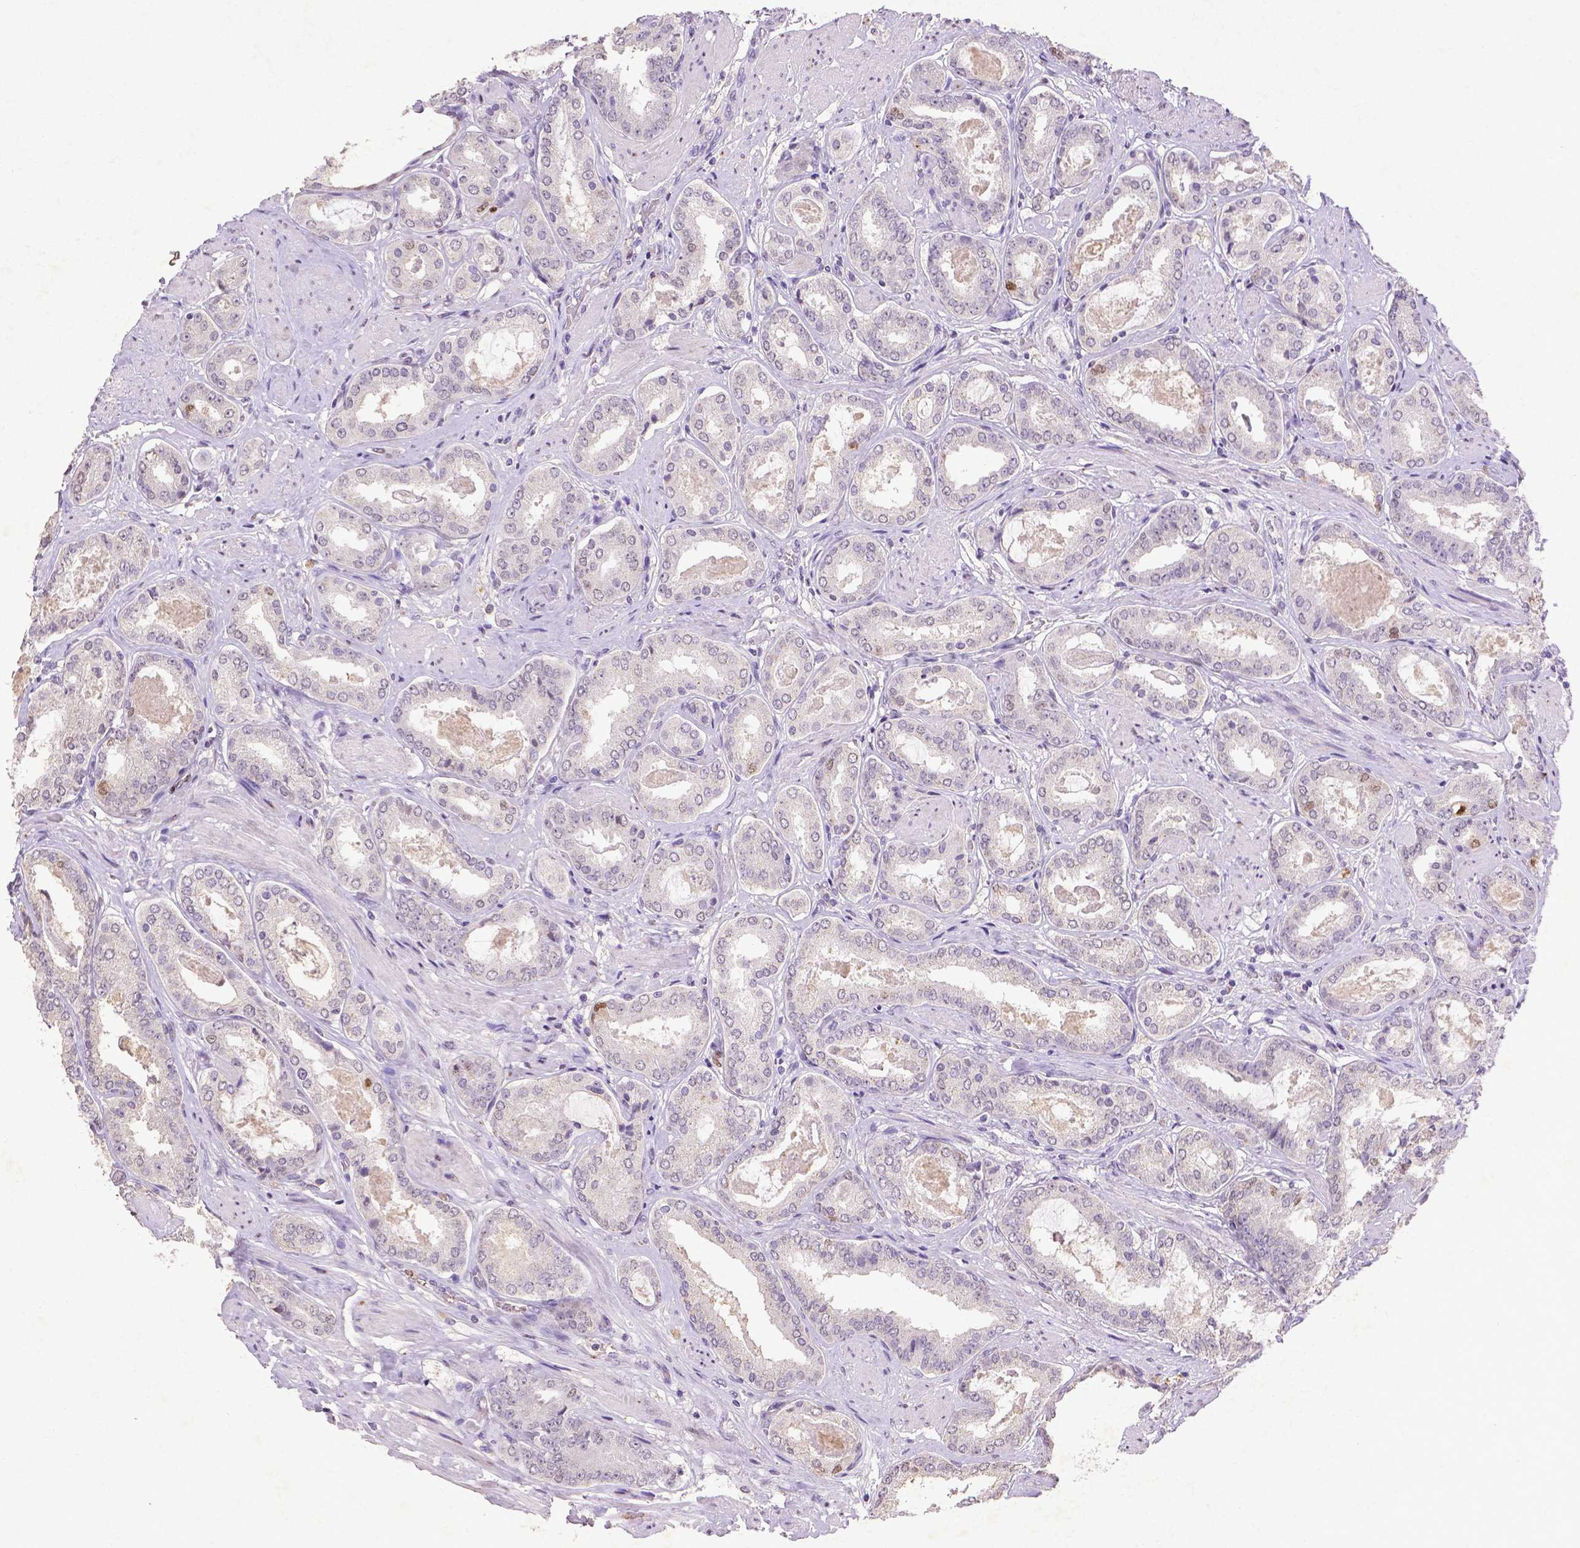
{"staining": {"intensity": "moderate", "quantity": "<25%", "location": "nuclear"}, "tissue": "prostate cancer", "cell_type": "Tumor cells", "image_type": "cancer", "snomed": [{"axis": "morphology", "description": "Adenocarcinoma, High grade"}, {"axis": "topography", "description": "Prostate"}], "caption": "The histopathology image reveals immunohistochemical staining of prostate cancer (high-grade adenocarcinoma). There is moderate nuclear positivity is identified in about <25% of tumor cells.", "gene": "CDKN1A", "patient": {"sex": "male", "age": 63}}